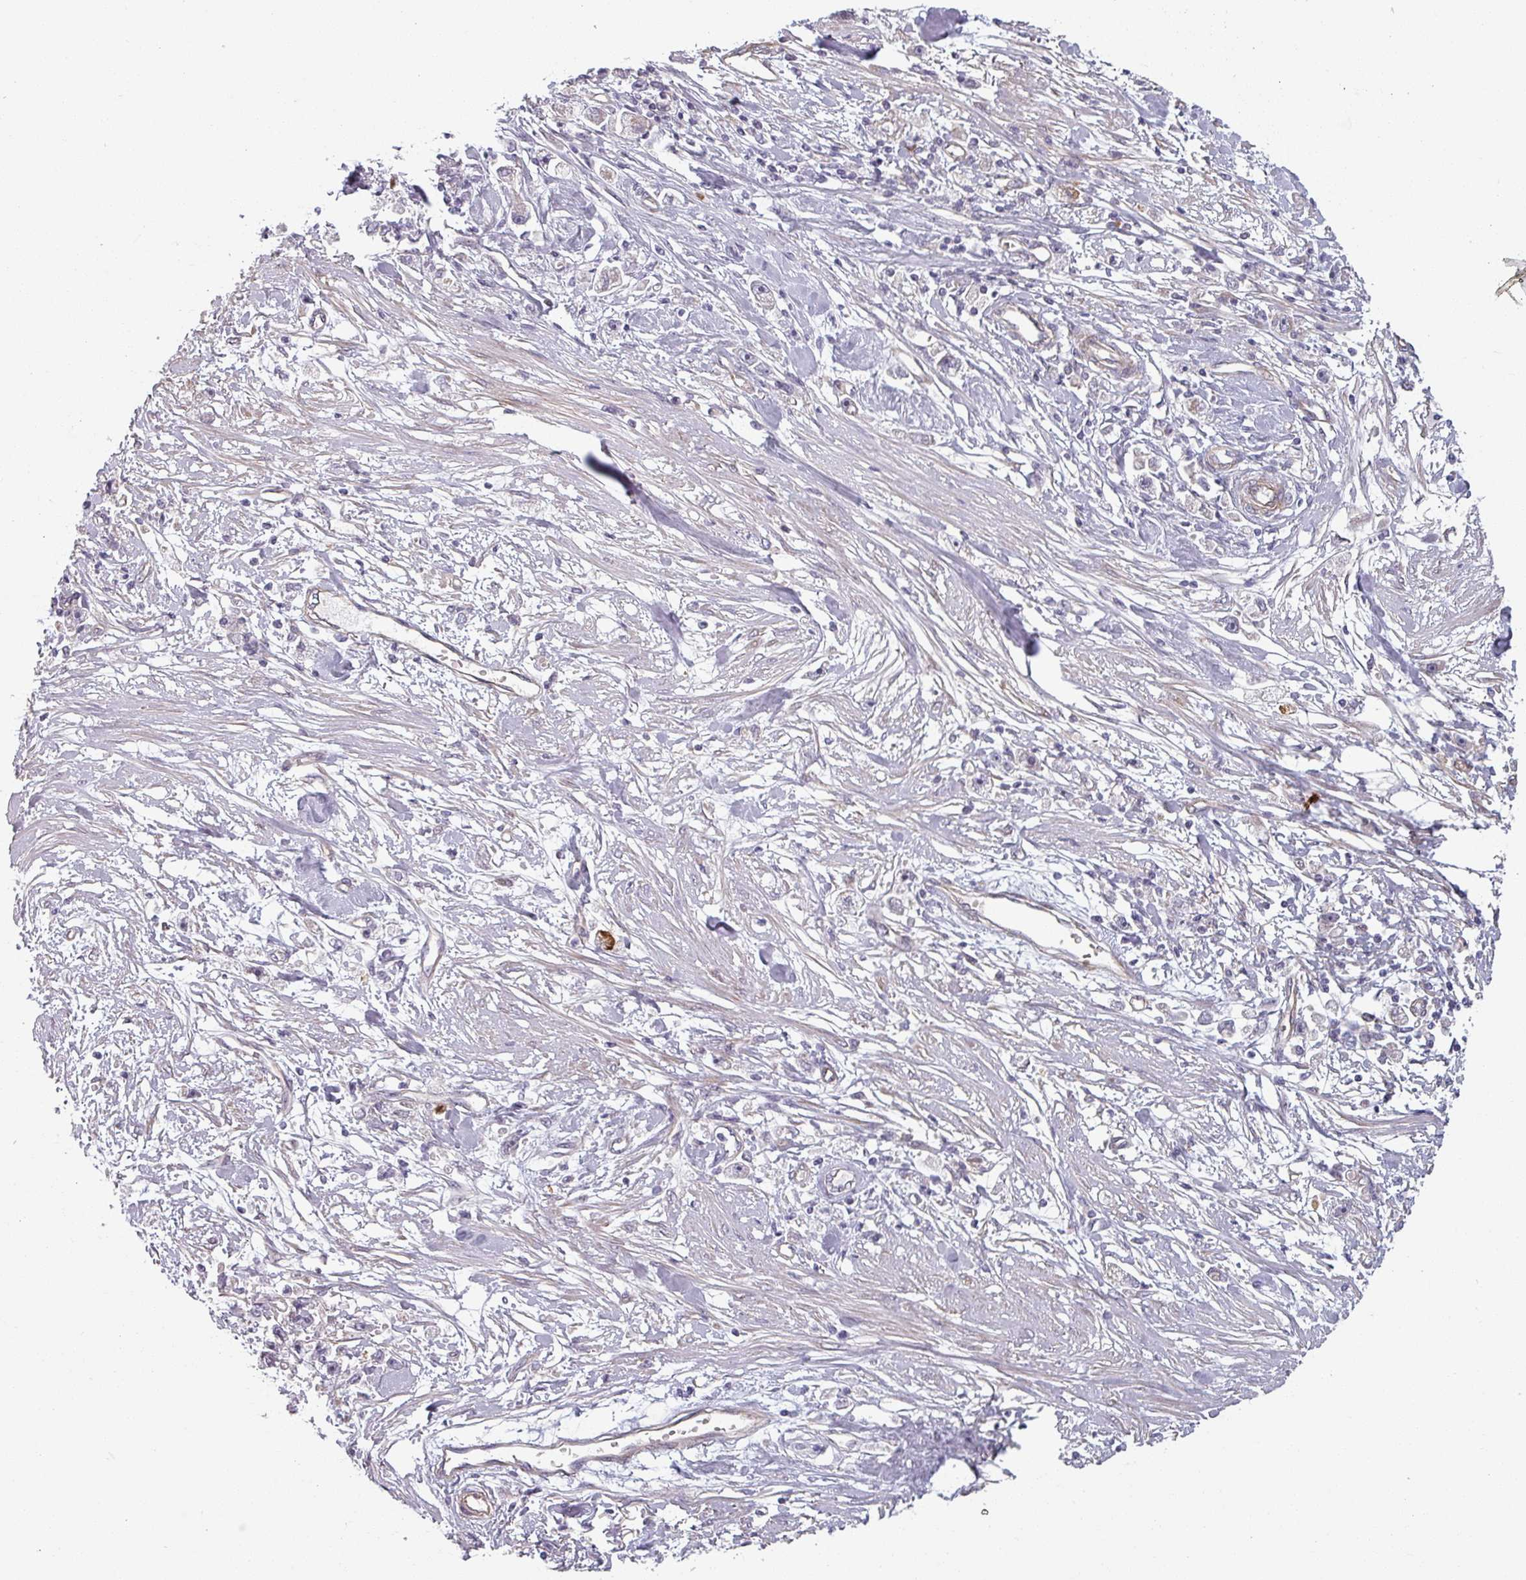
{"staining": {"intensity": "negative", "quantity": "none", "location": "none"}, "tissue": "stomach cancer", "cell_type": "Tumor cells", "image_type": "cancer", "snomed": [{"axis": "morphology", "description": "Adenocarcinoma, NOS"}, {"axis": "topography", "description": "Stomach"}], "caption": "Immunohistochemistry of stomach cancer (adenocarcinoma) demonstrates no staining in tumor cells.", "gene": "C4BPB", "patient": {"sex": "female", "age": 59}}